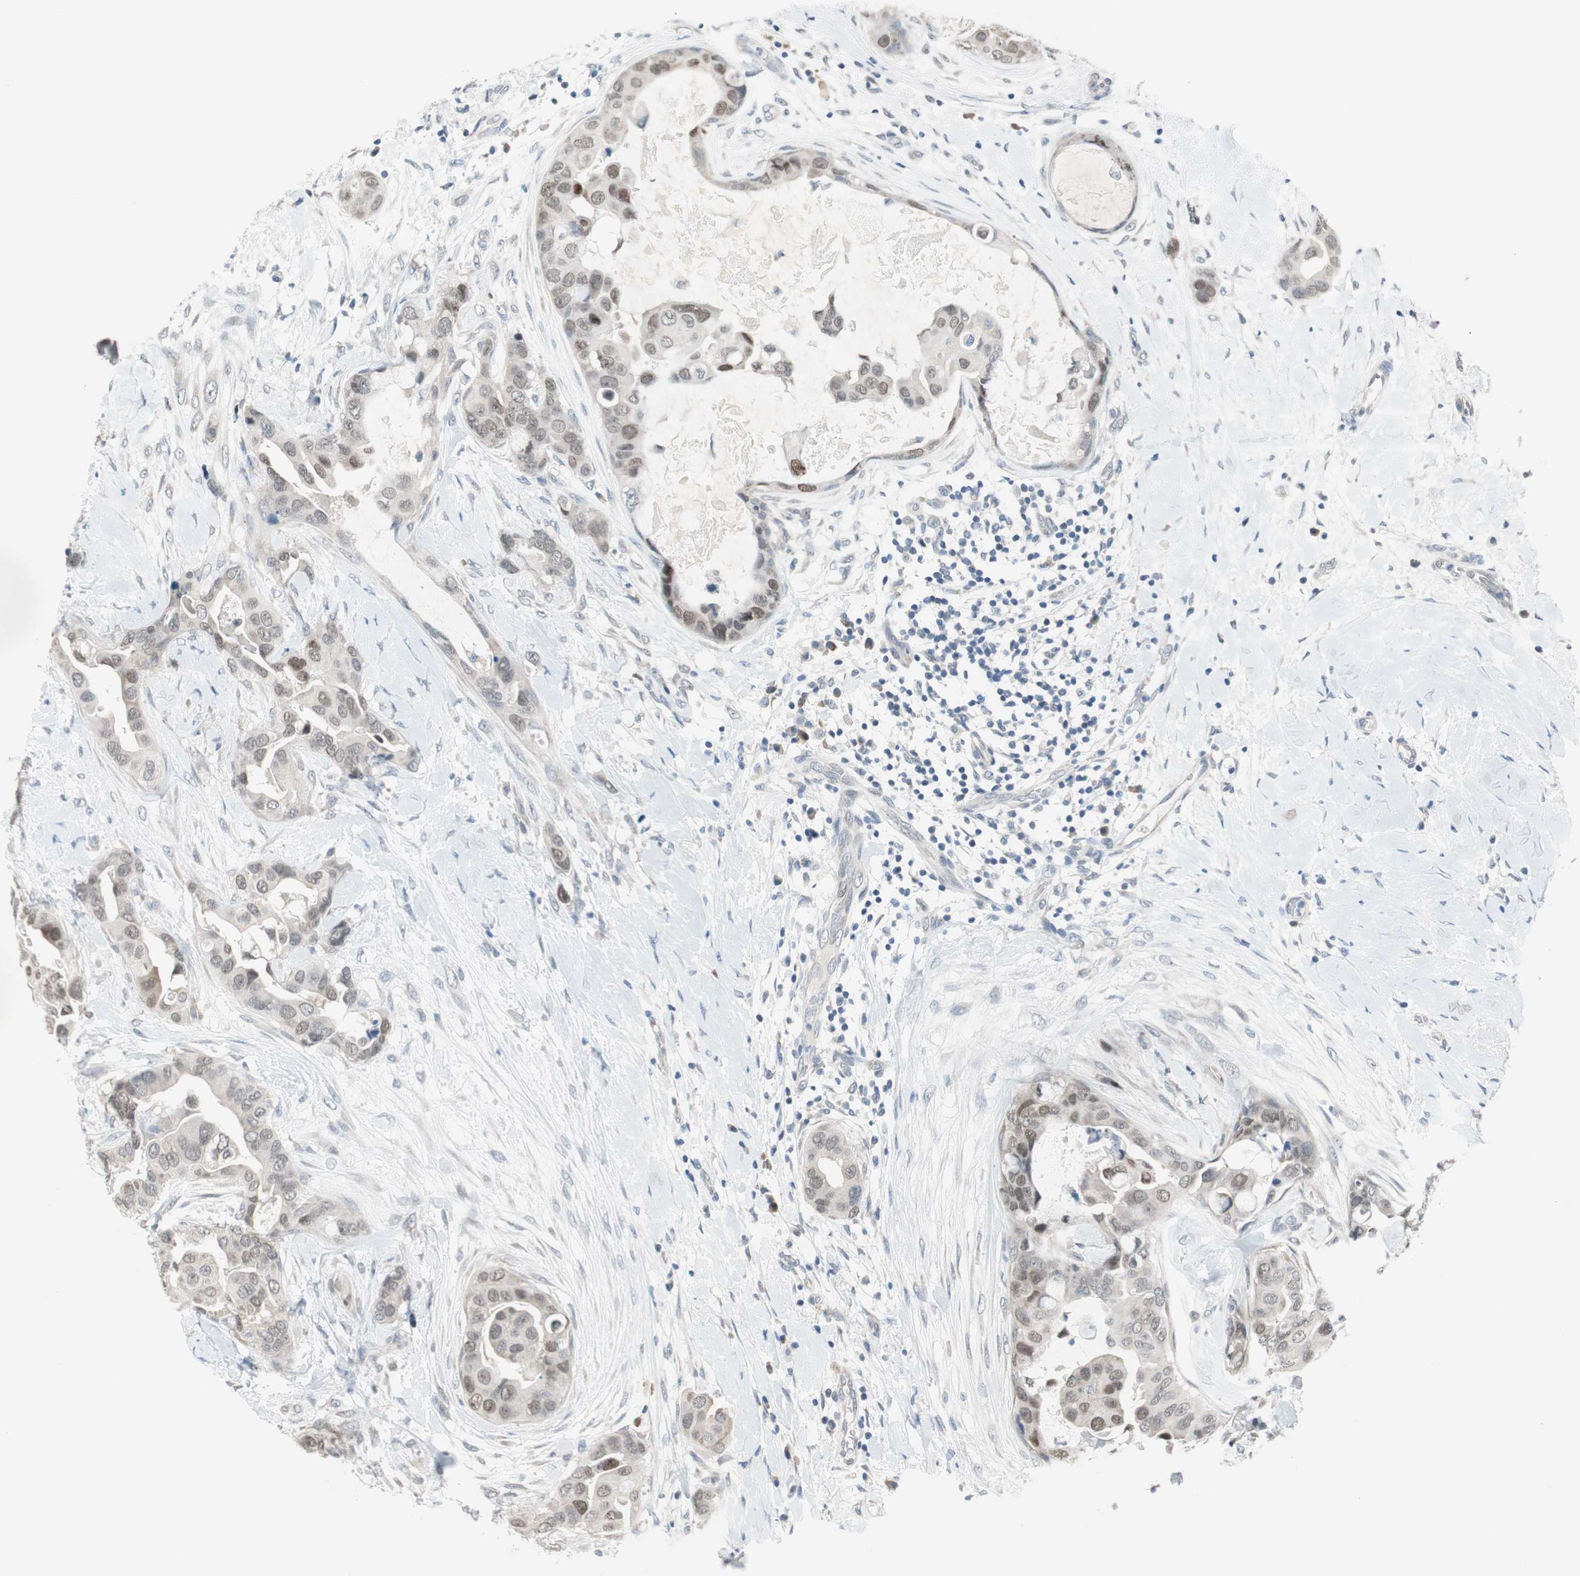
{"staining": {"intensity": "weak", "quantity": "25%-75%", "location": "nuclear"}, "tissue": "breast cancer", "cell_type": "Tumor cells", "image_type": "cancer", "snomed": [{"axis": "morphology", "description": "Duct carcinoma"}, {"axis": "topography", "description": "Breast"}], "caption": "IHC of human breast cancer (invasive ductal carcinoma) reveals low levels of weak nuclear expression in approximately 25%-75% of tumor cells.", "gene": "GRHL1", "patient": {"sex": "female", "age": 40}}